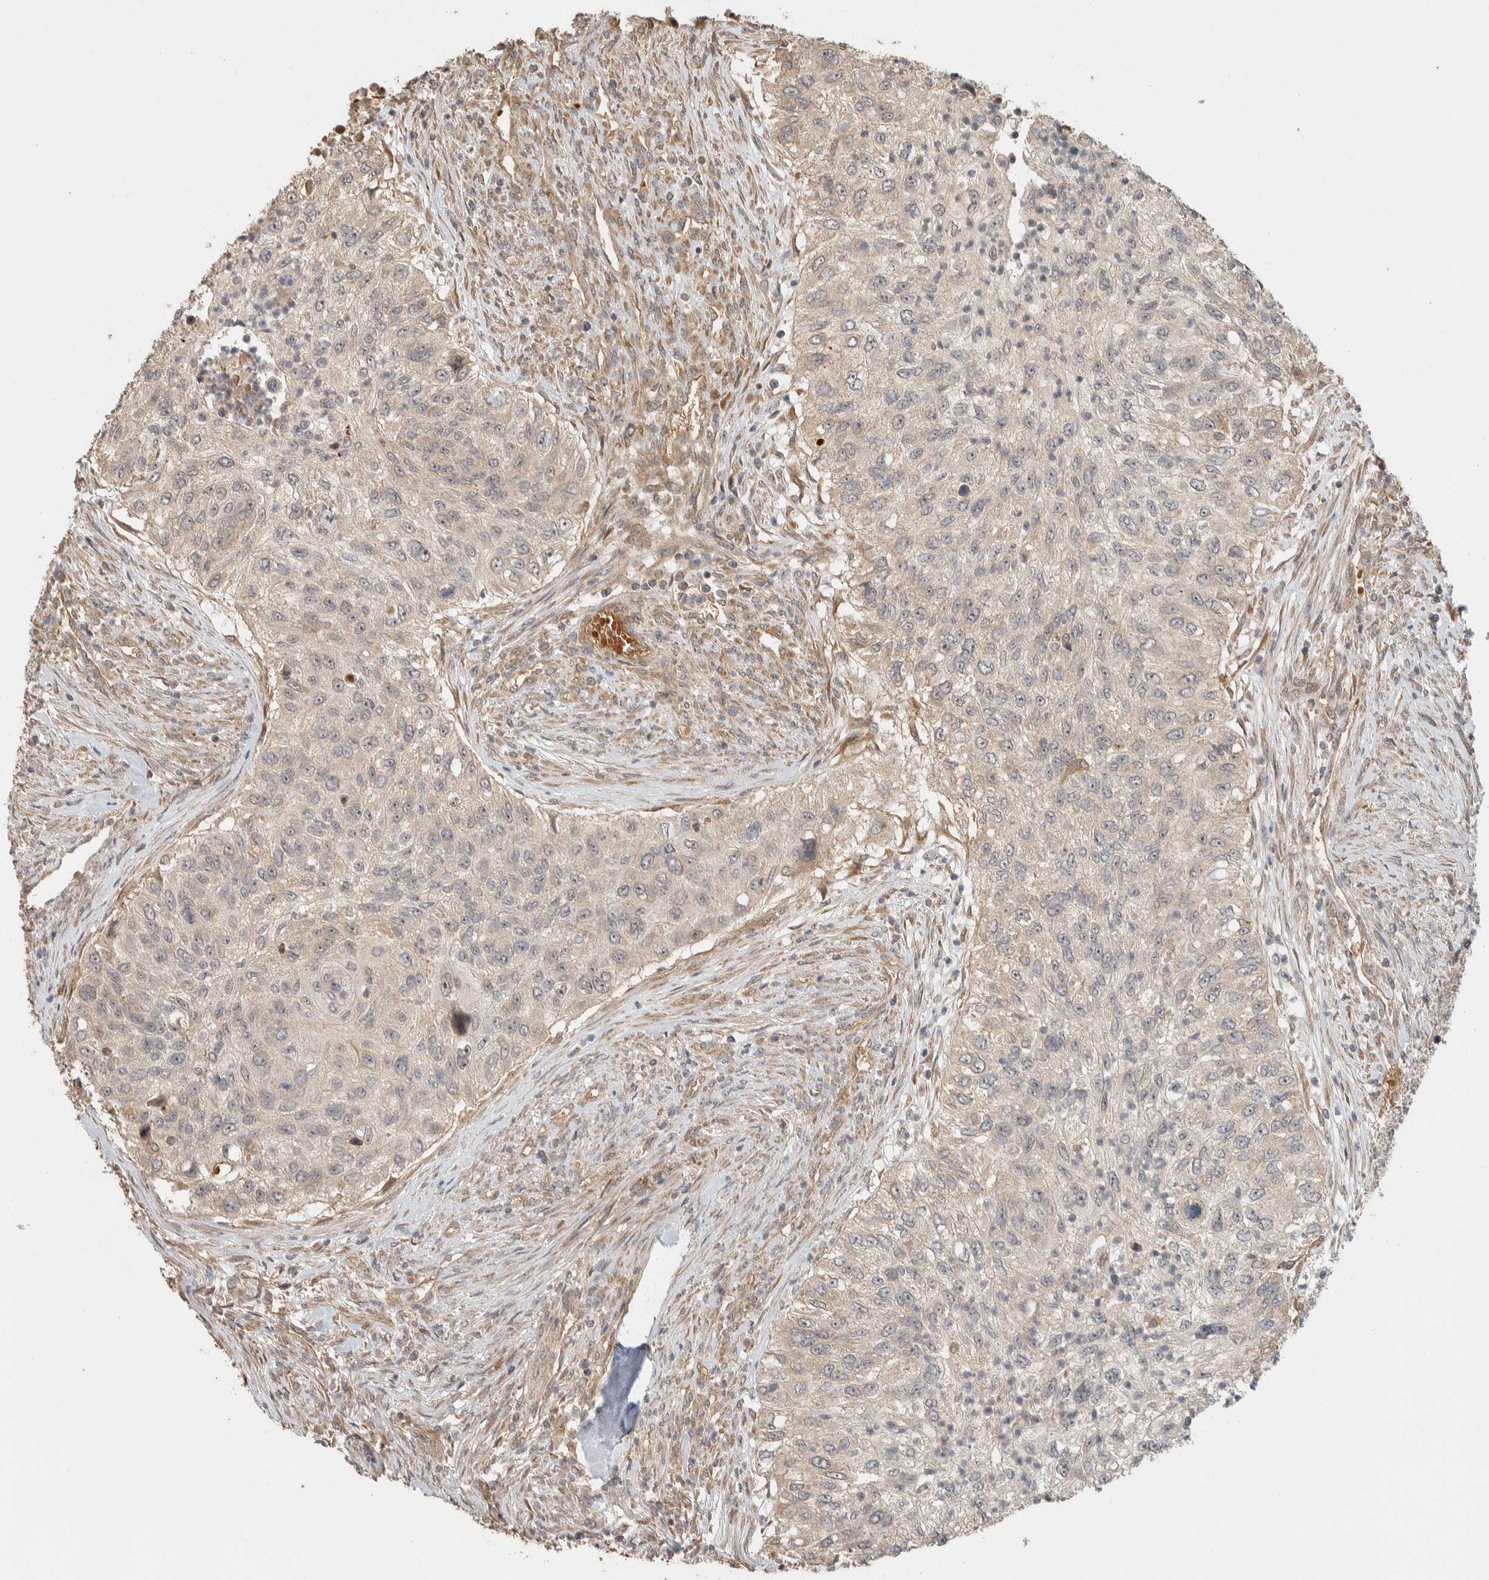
{"staining": {"intensity": "weak", "quantity": "<25%", "location": "cytoplasmic/membranous"}, "tissue": "urothelial cancer", "cell_type": "Tumor cells", "image_type": "cancer", "snomed": [{"axis": "morphology", "description": "Urothelial carcinoma, High grade"}, {"axis": "topography", "description": "Urinary bladder"}], "caption": "Immunohistochemistry (IHC) histopathology image of high-grade urothelial carcinoma stained for a protein (brown), which reveals no staining in tumor cells.", "gene": "ZBTB2", "patient": {"sex": "female", "age": 60}}